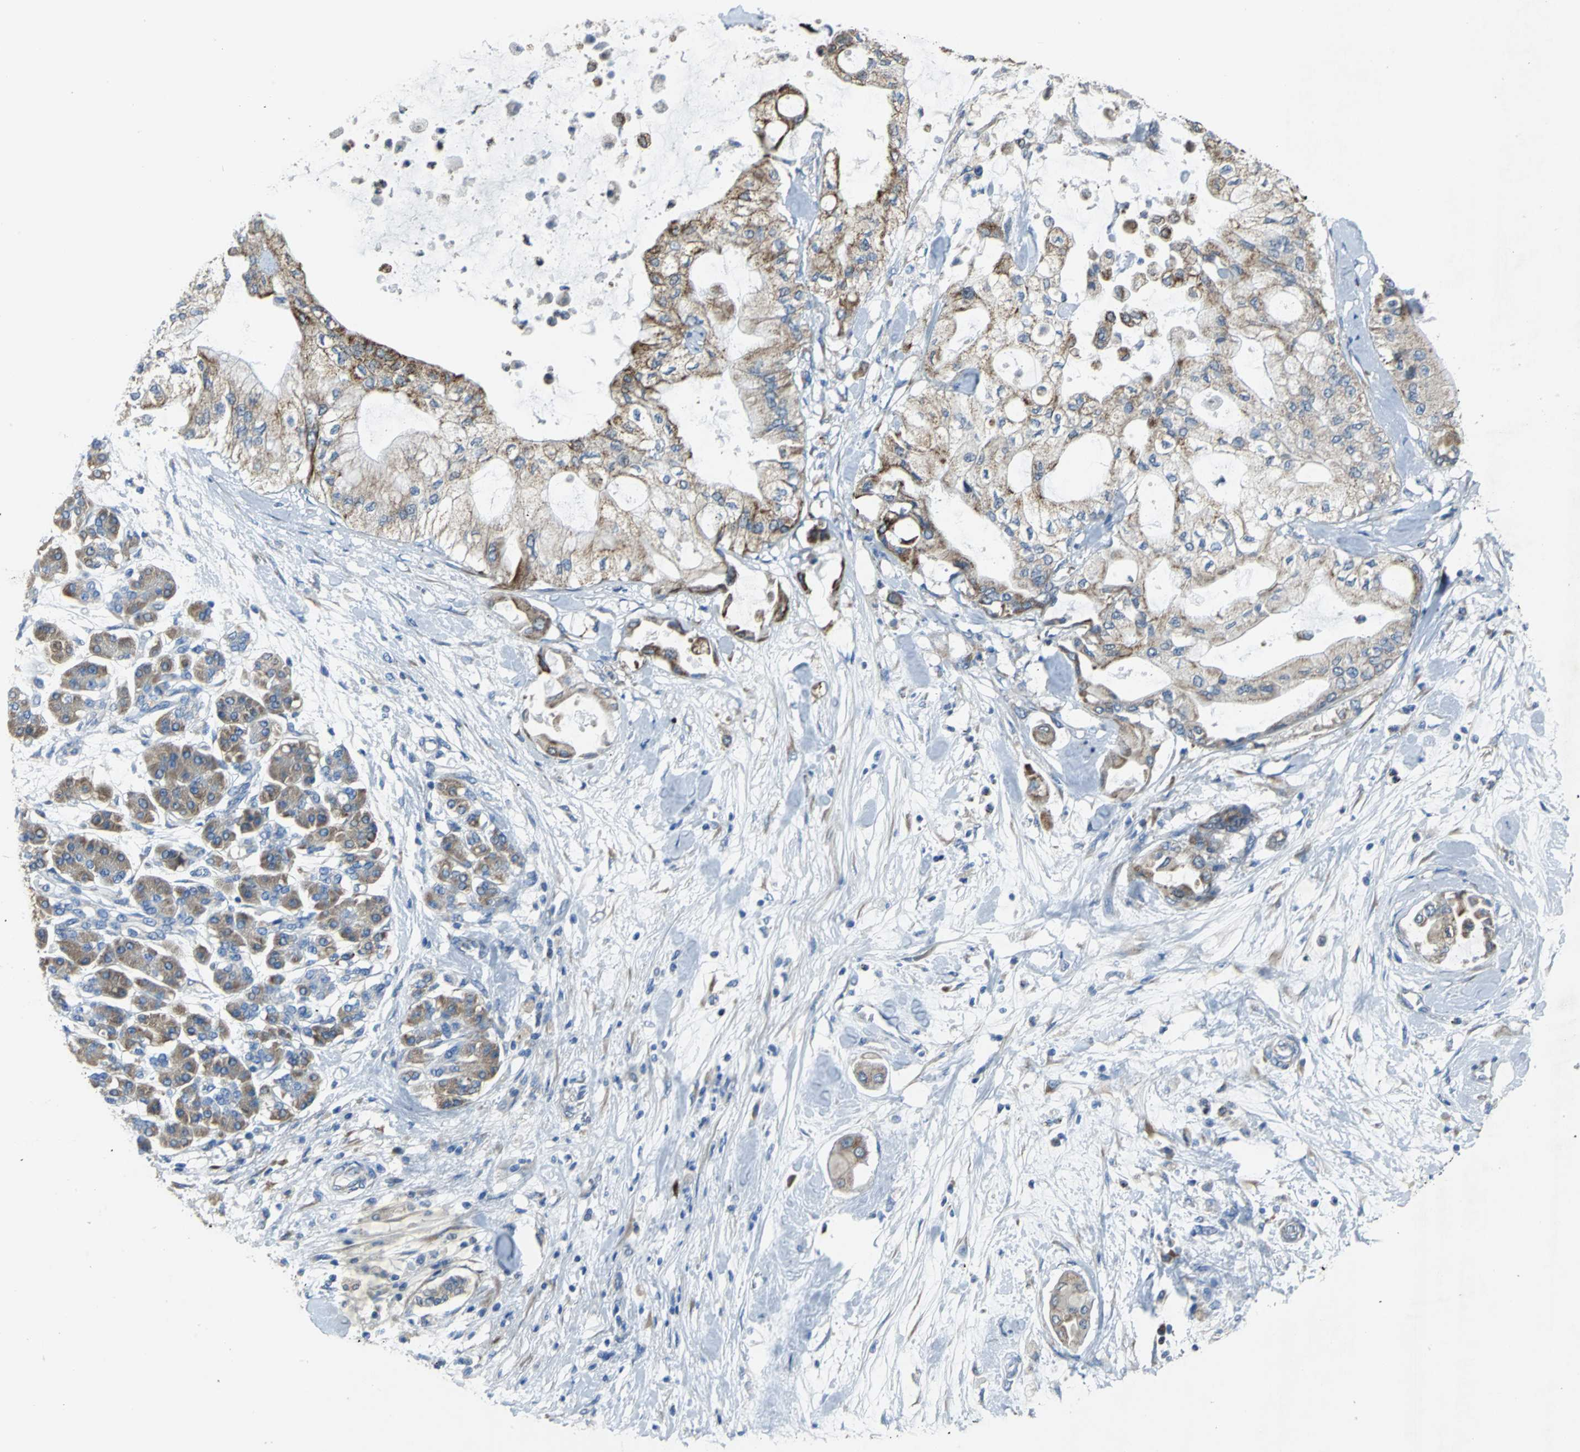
{"staining": {"intensity": "moderate", "quantity": ">75%", "location": "cytoplasmic/membranous"}, "tissue": "pancreatic cancer", "cell_type": "Tumor cells", "image_type": "cancer", "snomed": [{"axis": "morphology", "description": "Adenocarcinoma, NOS"}, {"axis": "morphology", "description": "Adenocarcinoma, metastatic, NOS"}, {"axis": "topography", "description": "Lymph node"}, {"axis": "topography", "description": "Pancreas"}, {"axis": "topography", "description": "Duodenum"}], "caption": "DAB (3,3'-diaminobenzidine) immunohistochemical staining of human pancreatic cancer displays moderate cytoplasmic/membranous protein positivity in approximately >75% of tumor cells.", "gene": "EIF5A", "patient": {"sex": "female", "age": 64}}